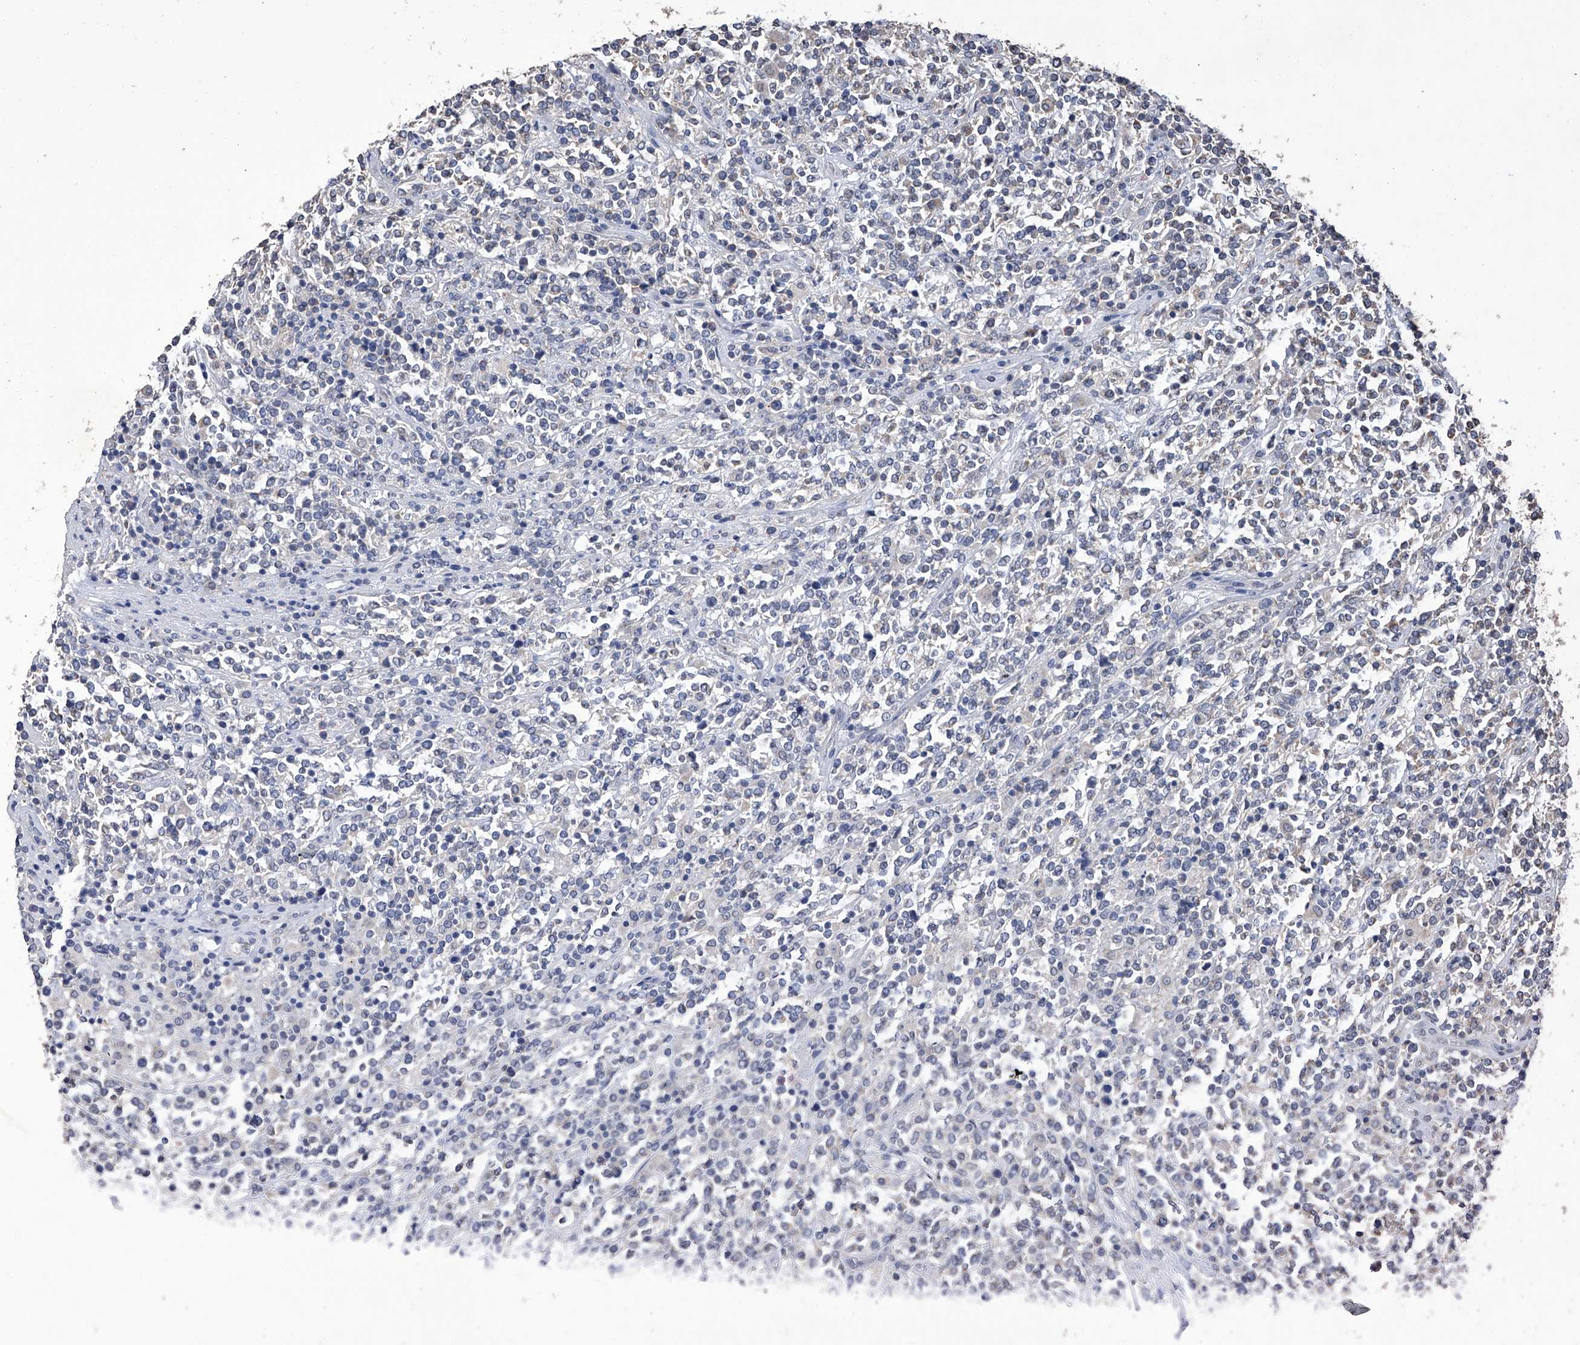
{"staining": {"intensity": "negative", "quantity": "none", "location": "none"}, "tissue": "lymphoma", "cell_type": "Tumor cells", "image_type": "cancer", "snomed": [{"axis": "morphology", "description": "Malignant lymphoma, non-Hodgkin's type, High grade"}, {"axis": "topography", "description": "Soft tissue"}], "caption": "Protein analysis of lymphoma displays no significant staining in tumor cells.", "gene": "GPT", "patient": {"sex": "male", "age": 18}}